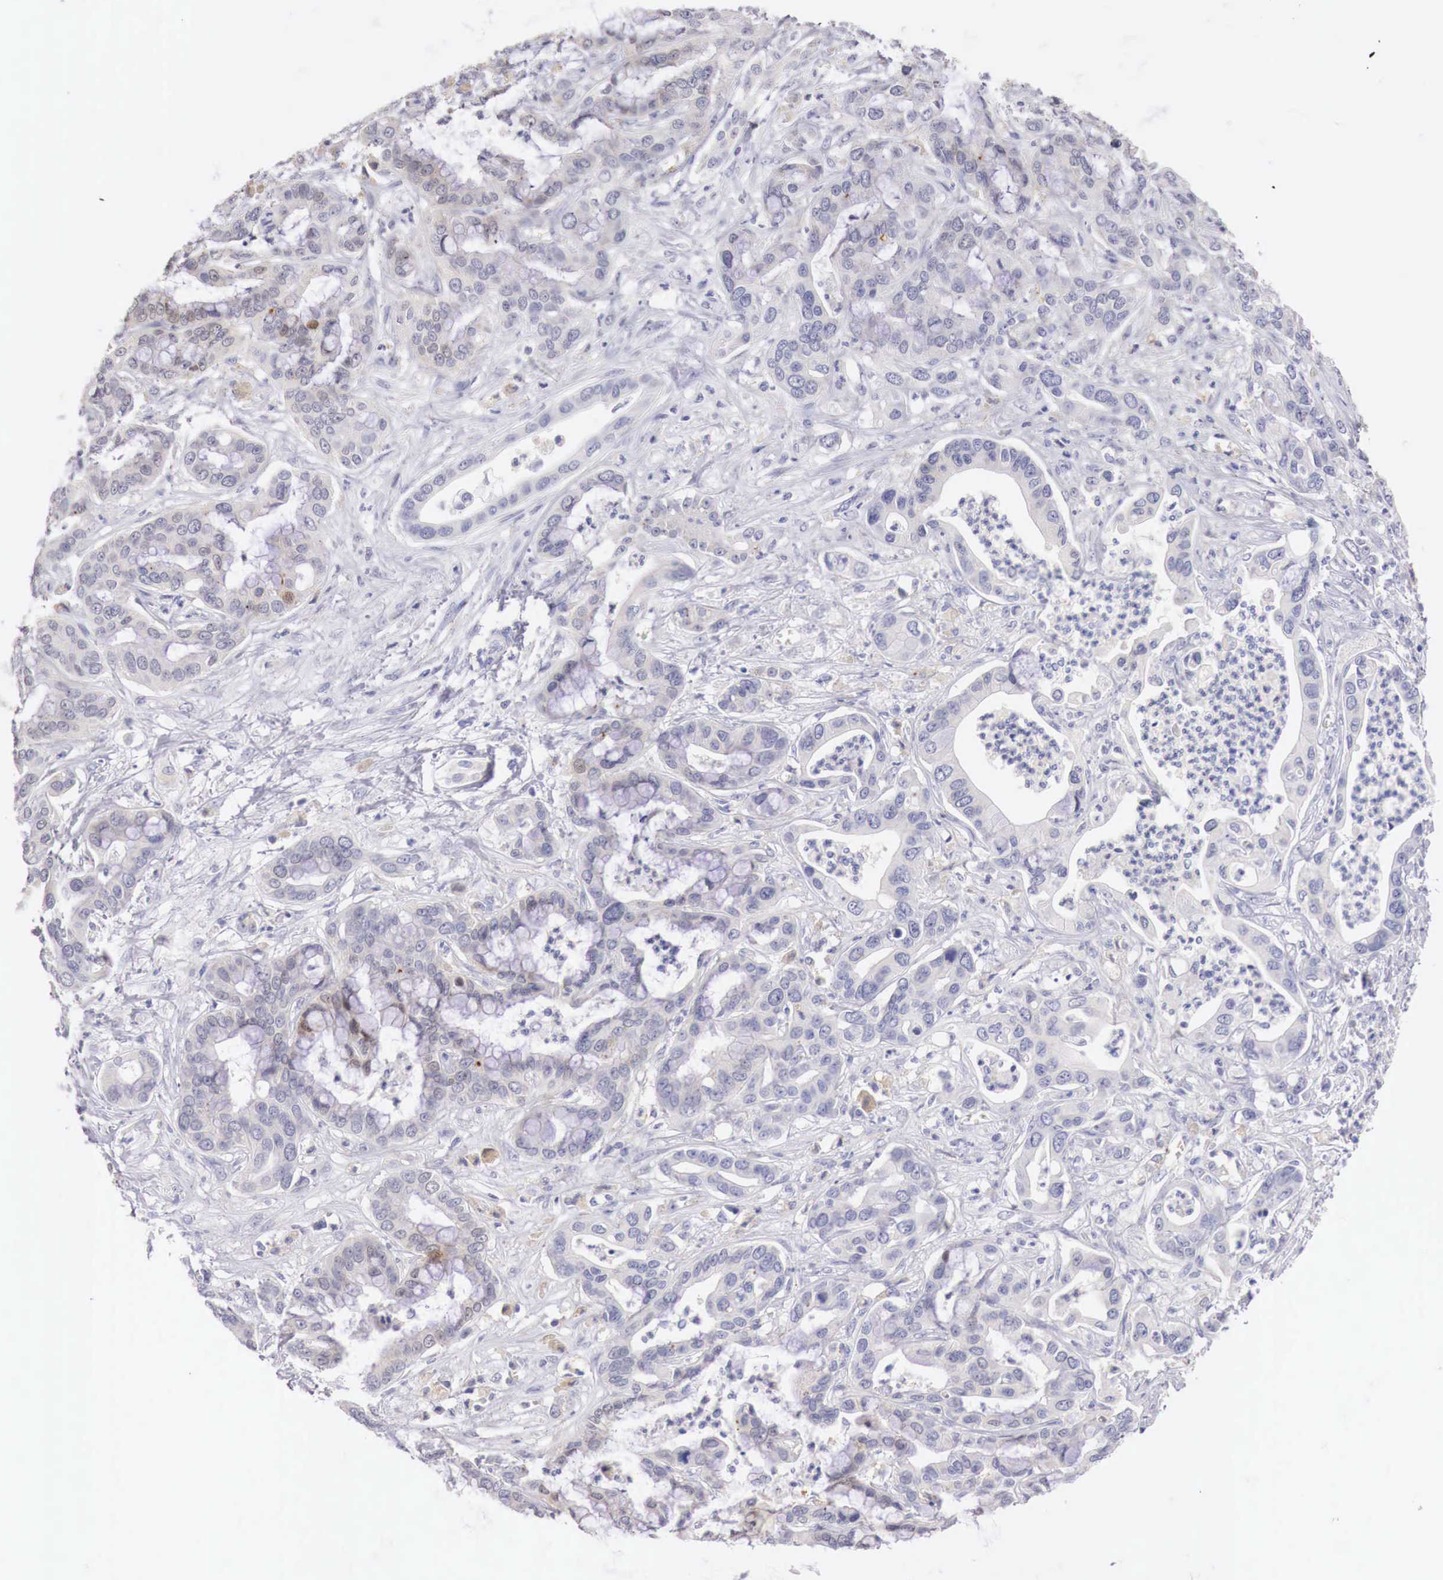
{"staining": {"intensity": "moderate", "quantity": "25%-75%", "location": "cytoplasmic/membranous,nuclear"}, "tissue": "liver cancer", "cell_type": "Tumor cells", "image_type": "cancer", "snomed": [{"axis": "morphology", "description": "Cholangiocarcinoma"}, {"axis": "topography", "description": "Liver"}], "caption": "Protein staining of liver cancer (cholangiocarcinoma) tissue demonstrates moderate cytoplasmic/membranous and nuclear staining in approximately 25%-75% of tumor cells.", "gene": "ITIH6", "patient": {"sex": "female", "age": 65}}